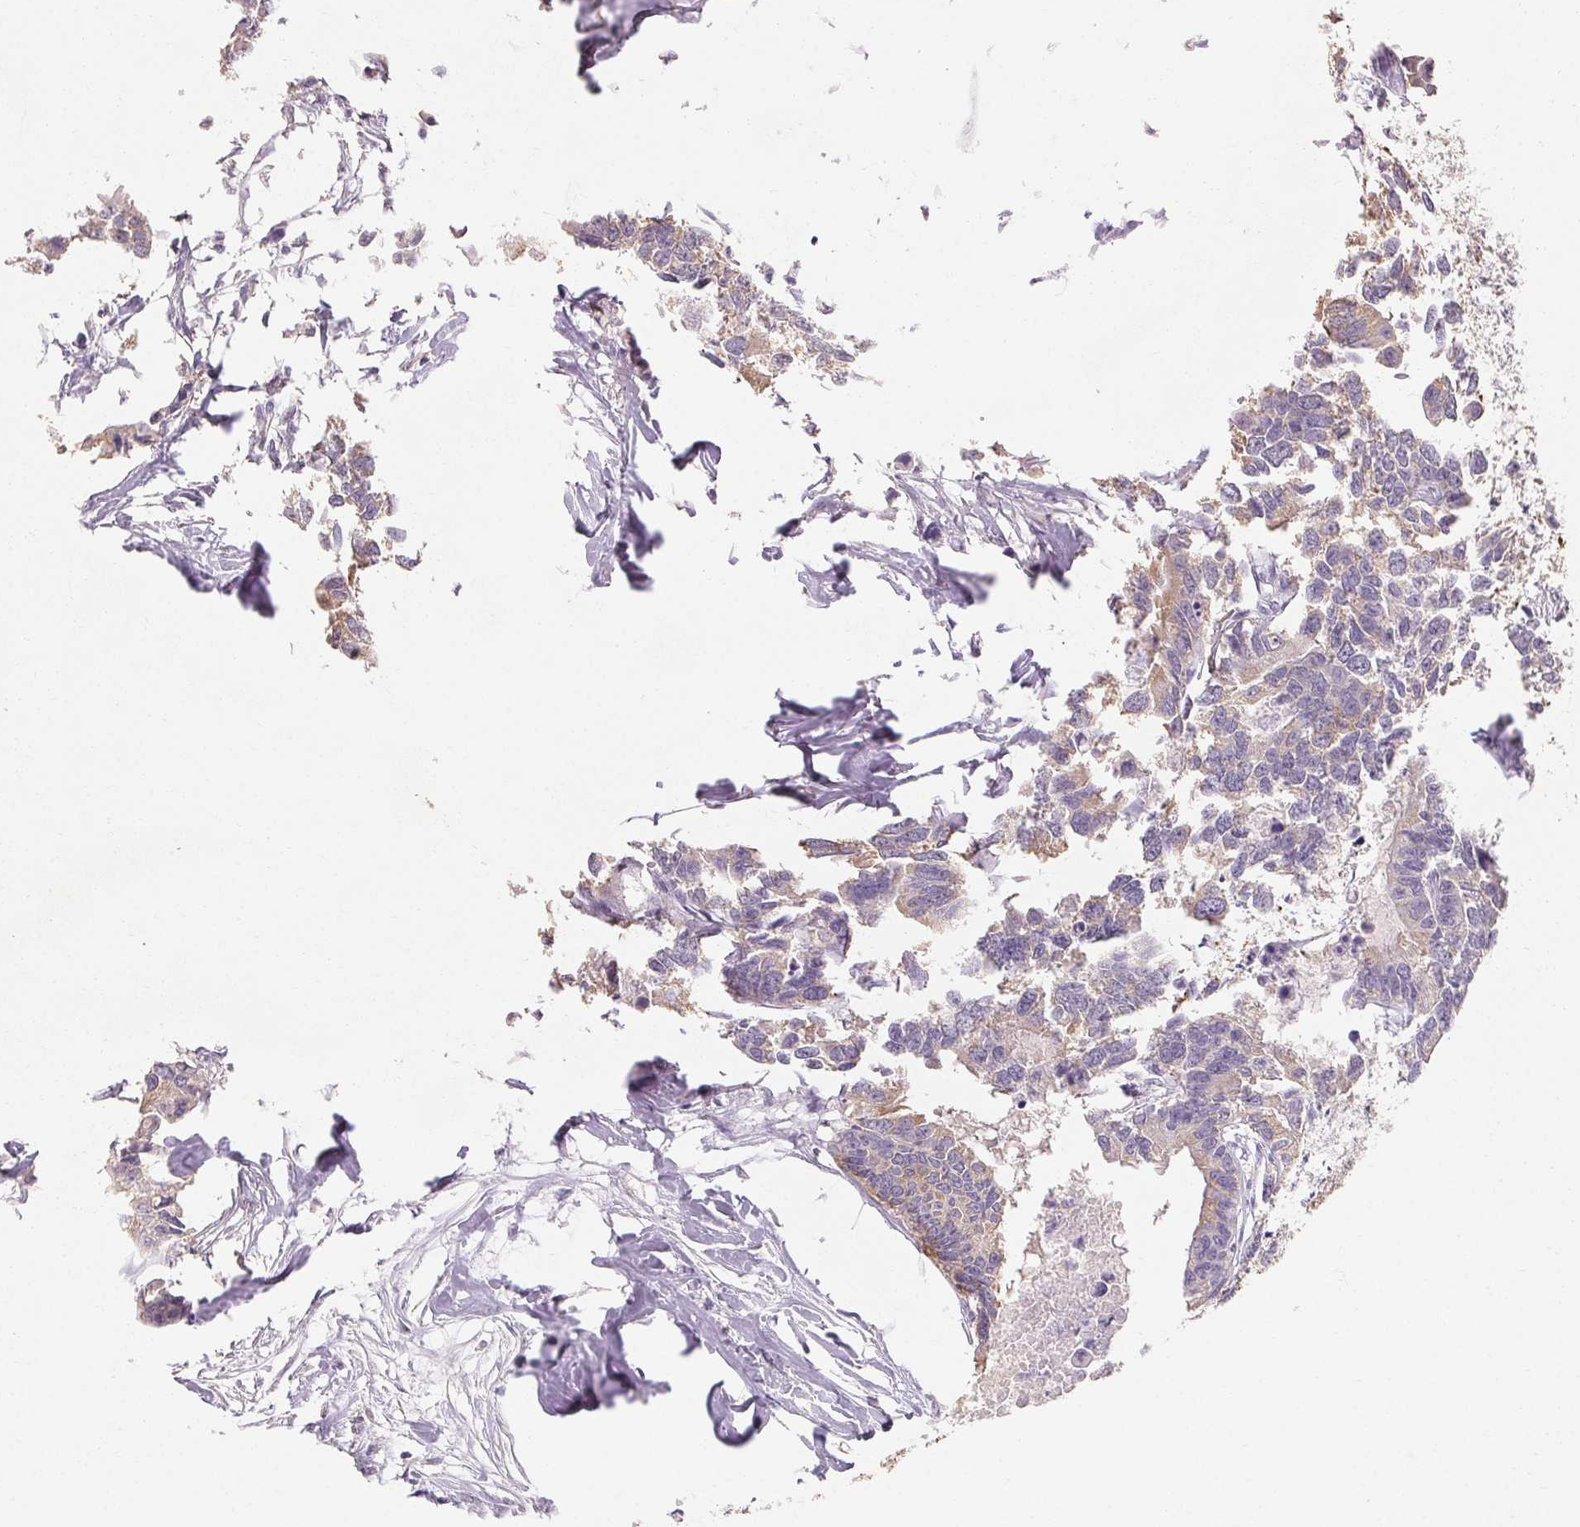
{"staining": {"intensity": "weak", "quantity": "<25%", "location": "cytoplasmic/membranous"}, "tissue": "colorectal cancer", "cell_type": "Tumor cells", "image_type": "cancer", "snomed": [{"axis": "morphology", "description": "Adenocarcinoma, NOS"}, {"axis": "topography", "description": "Rectum"}], "caption": "DAB (3,3'-diaminobenzidine) immunohistochemical staining of colorectal adenocarcinoma reveals no significant staining in tumor cells. The staining is performed using DAB brown chromogen with nuclei counter-stained in using hematoxylin.", "gene": "MAP7D2", "patient": {"sex": "male", "age": 57}}